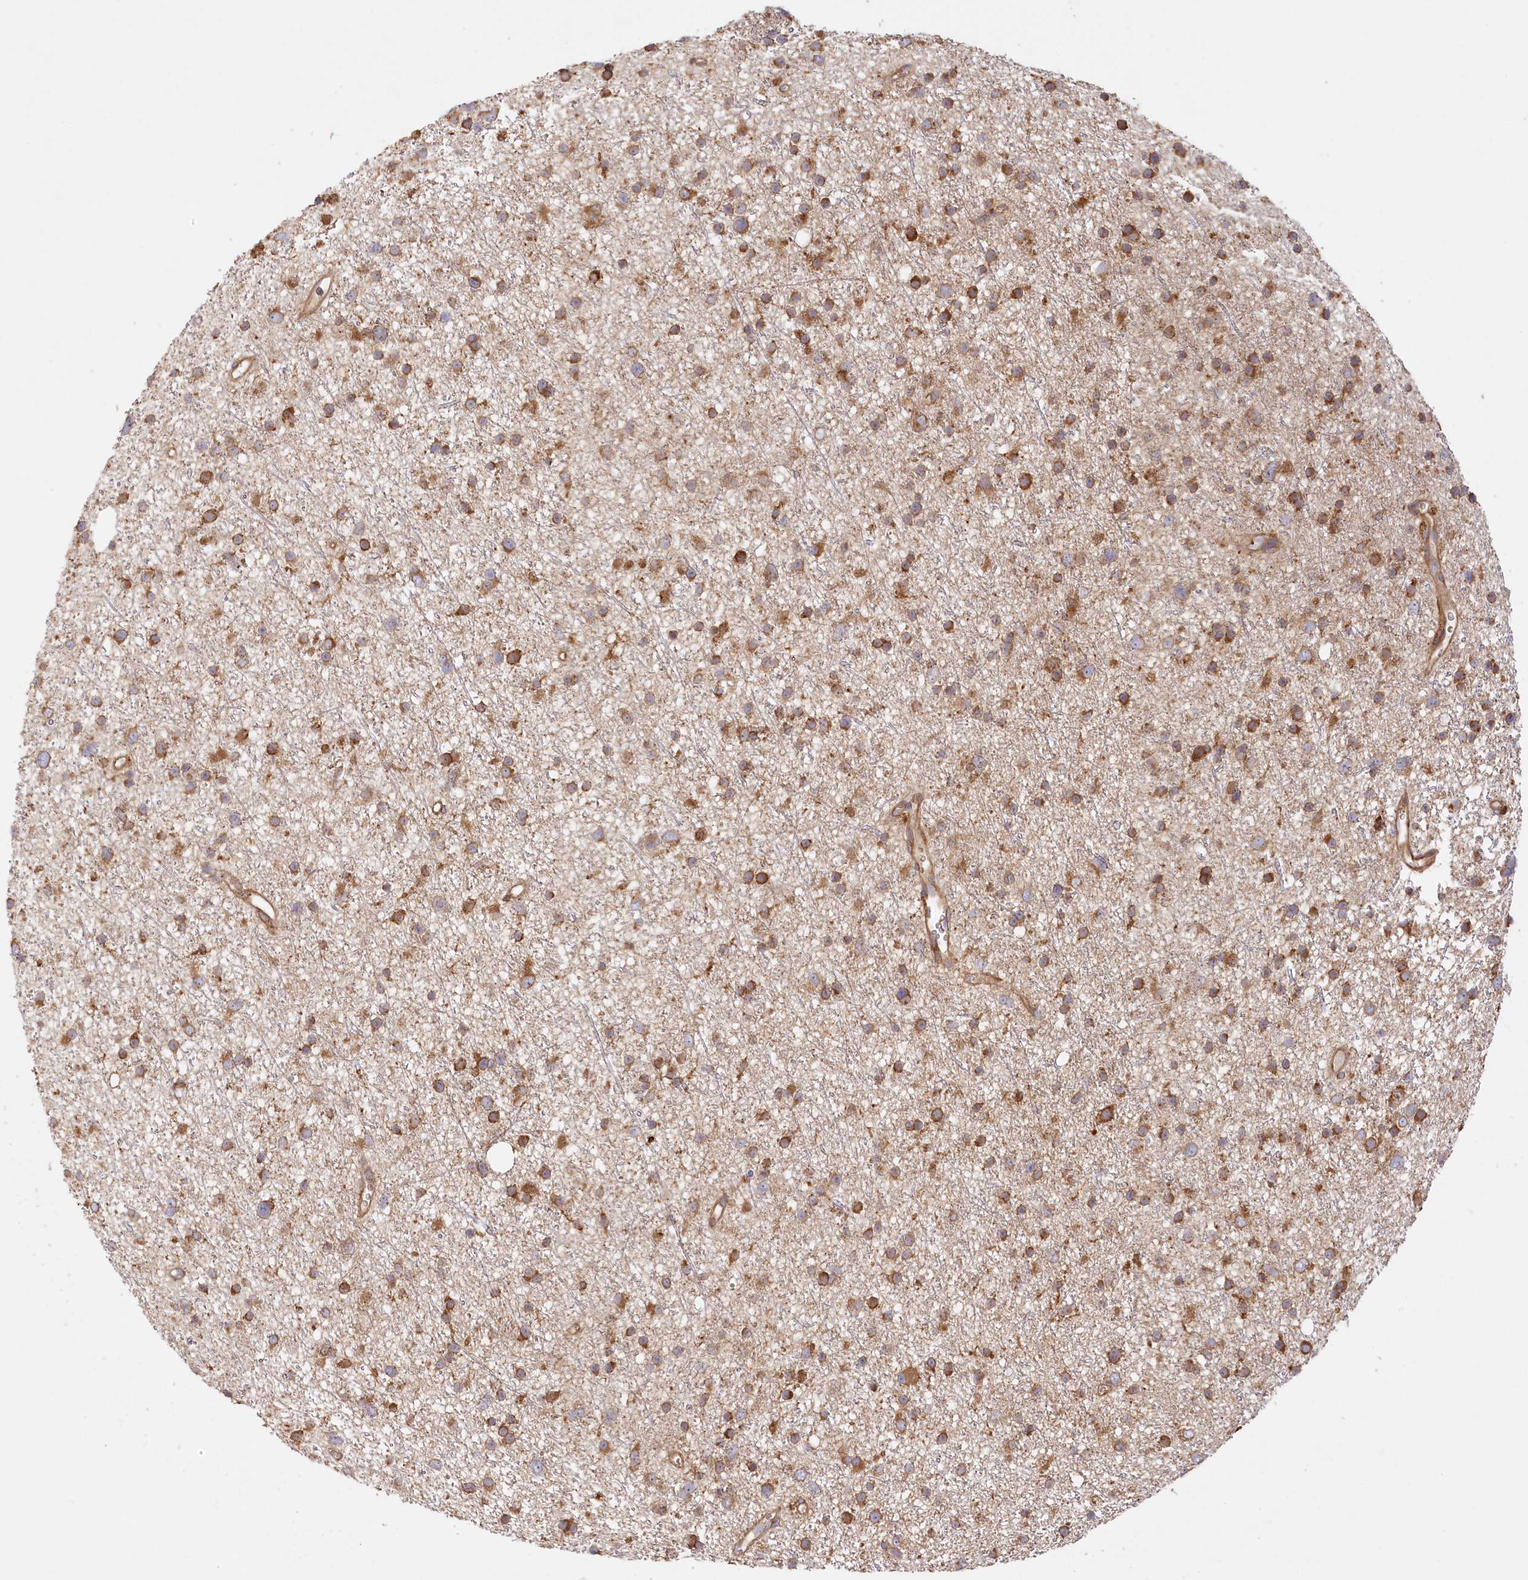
{"staining": {"intensity": "moderate", "quantity": ">75%", "location": "cytoplasmic/membranous"}, "tissue": "glioma", "cell_type": "Tumor cells", "image_type": "cancer", "snomed": [{"axis": "morphology", "description": "Glioma, malignant, Low grade"}, {"axis": "topography", "description": "Cerebral cortex"}], "caption": "An image of human malignant low-grade glioma stained for a protein shows moderate cytoplasmic/membranous brown staining in tumor cells.", "gene": "ACAP2", "patient": {"sex": "female", "age": 39}}